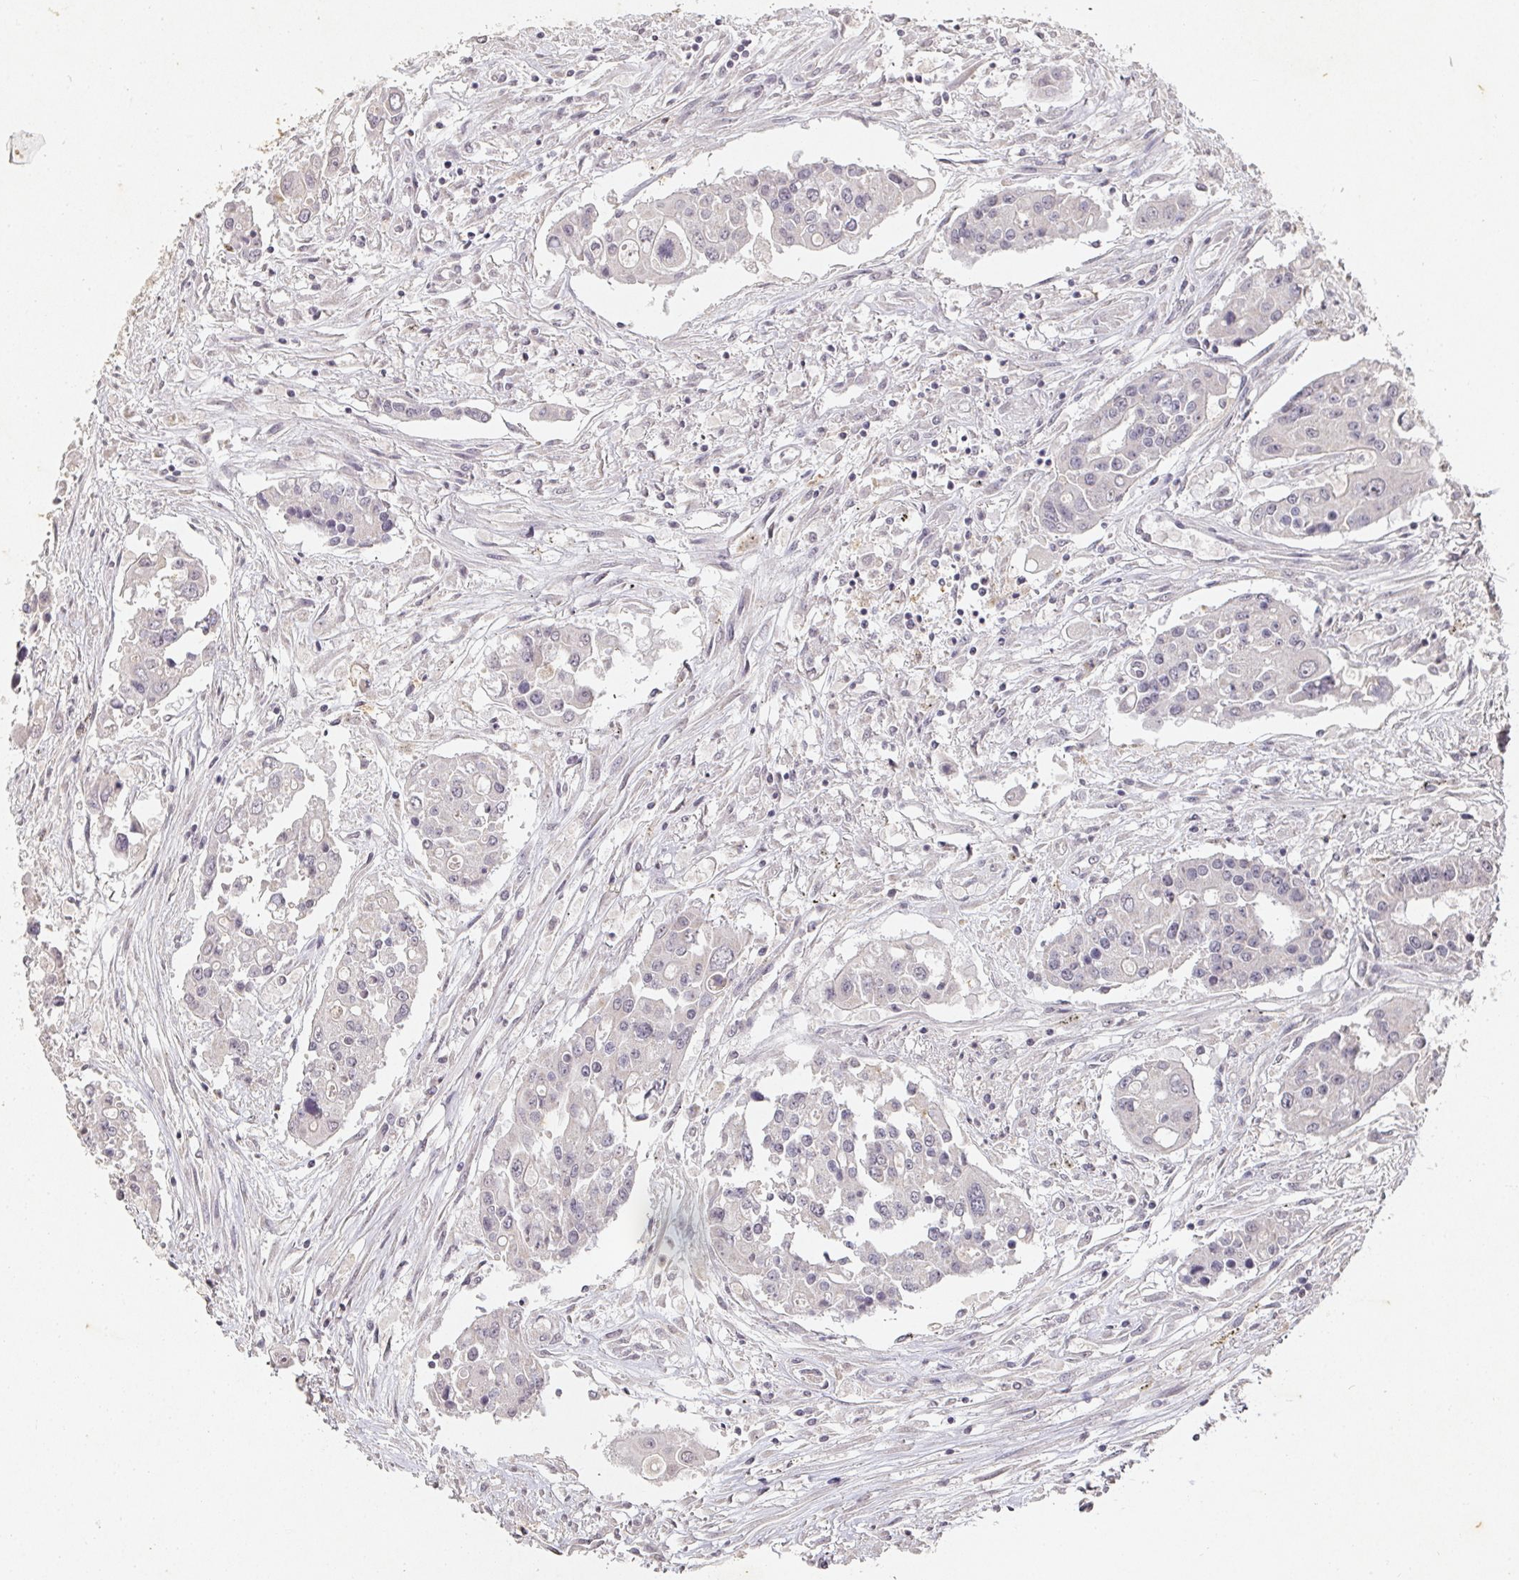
{"staining": {"intensity": "negative", "quantity": "none", "location": "none"}, "tissue": "colorectal cancer", "cell_type": "Tumor cells", "image_type": "cancer", "snomed": [{"axis": "morphology", "description": "Adenocarcinoma, NOS"}, {"axis": "topography", "description": "Colon"}], "caption": "Human colorectal cancer (adenocarcinoma) stained for a protein using immunohistochemistry reveals no positivity in tumor cells.", "gene": "CAPN5", "patient": {"sex": "male", "age": 77}}